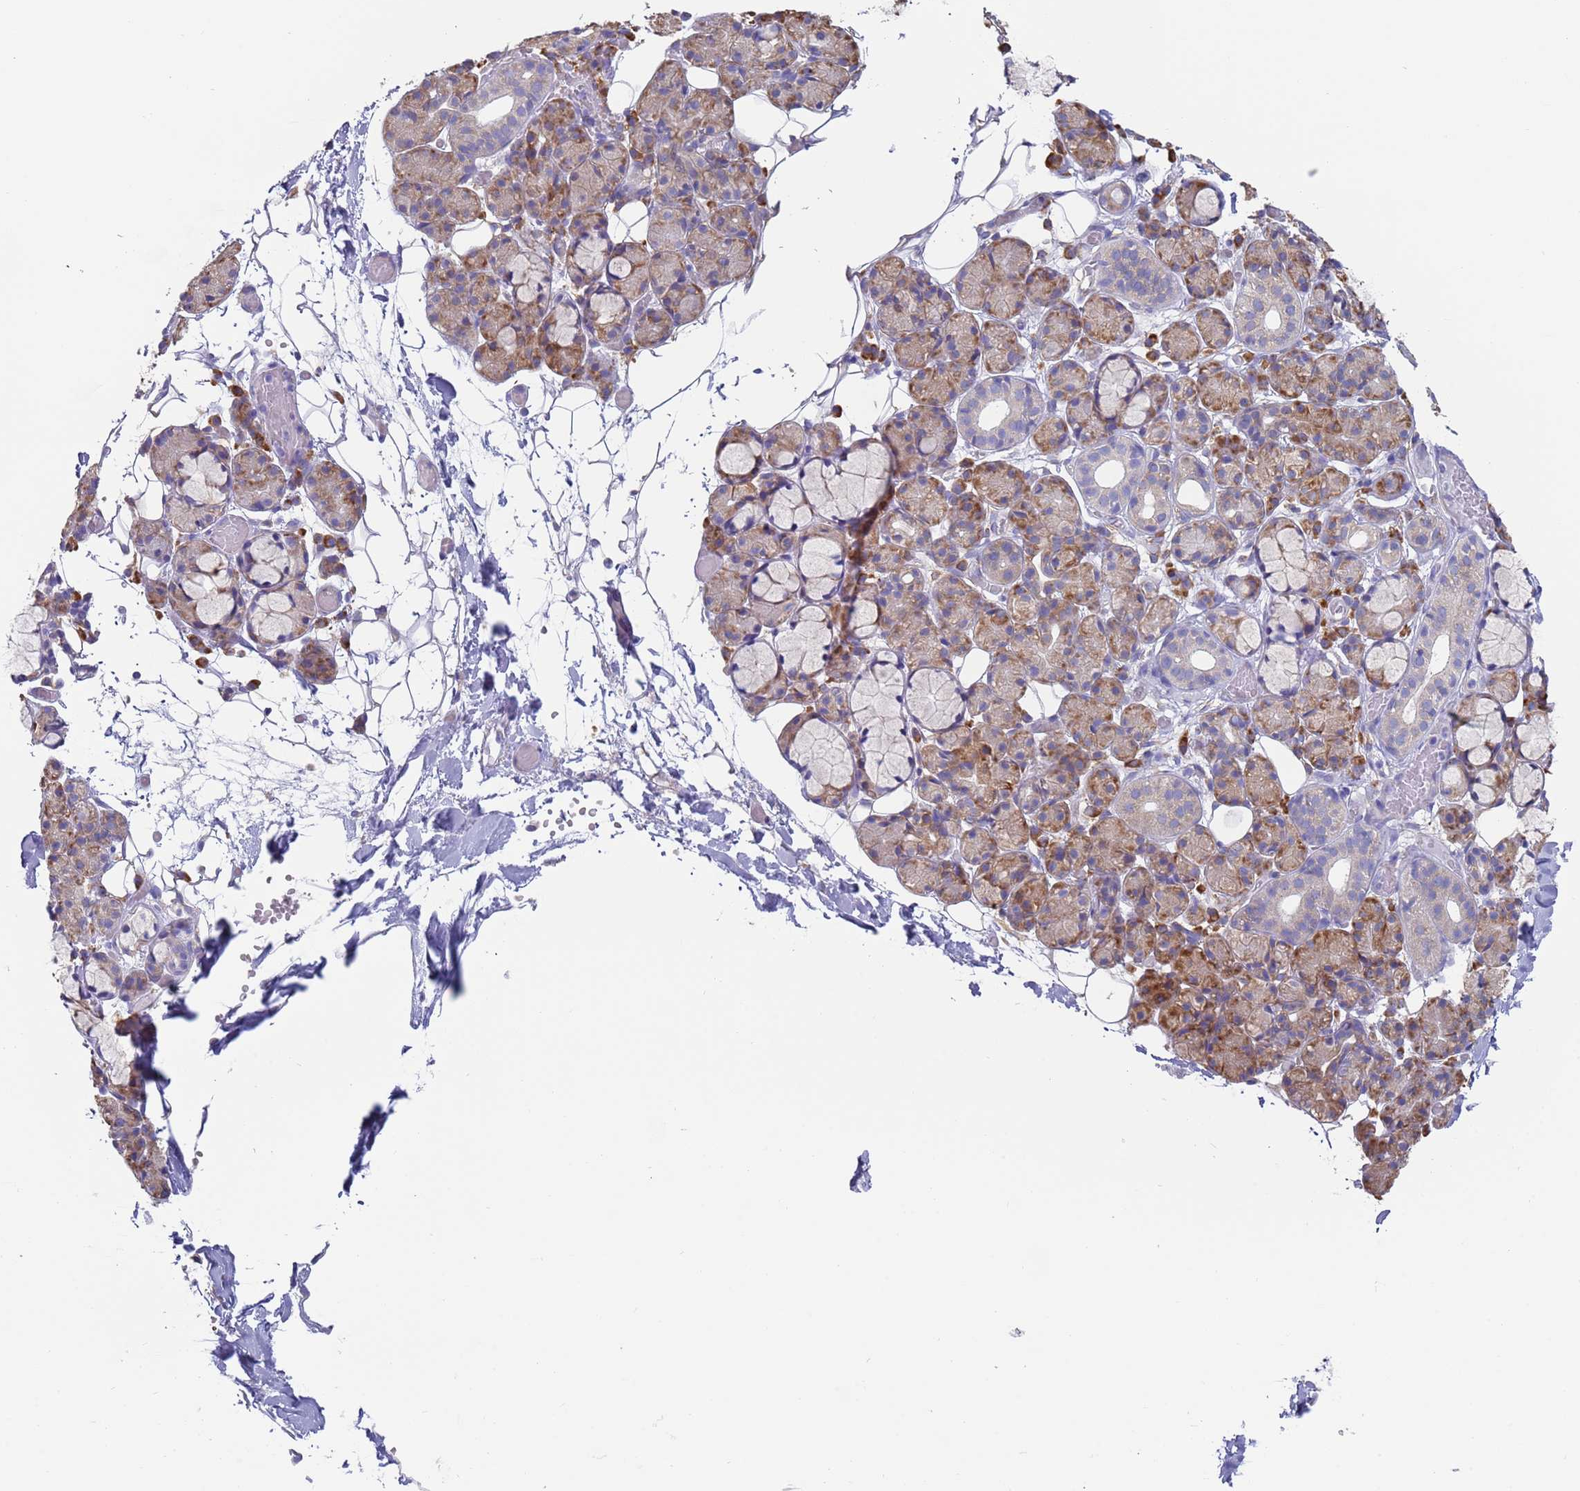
{"staining": {"intensity": "strong", "quantity": "25%-75%", "location": "cytoplasmic/membranous"}, "tissue": "salivary gland", "cell_type": "Glandular cells", "image_type": "normal", "snomed": [{"axis": "morphology", "description": "Normal tissue, NOS"}, {"axis": "topography", "description": "Salivary gland"}], "caption": "Immunohistochemistry (IHC) of normal human salivary gland shows high levels of strong cytoplasmic/membranous staining in about 25%-75% of glandular cells. The staining is performed using DAB brown chromogen to label protein expression. The nuclei are counter-stained blue using hematoxylin.", "gene": "ENSG00000286098", "patient": {"sex": "male", "age": 63}}